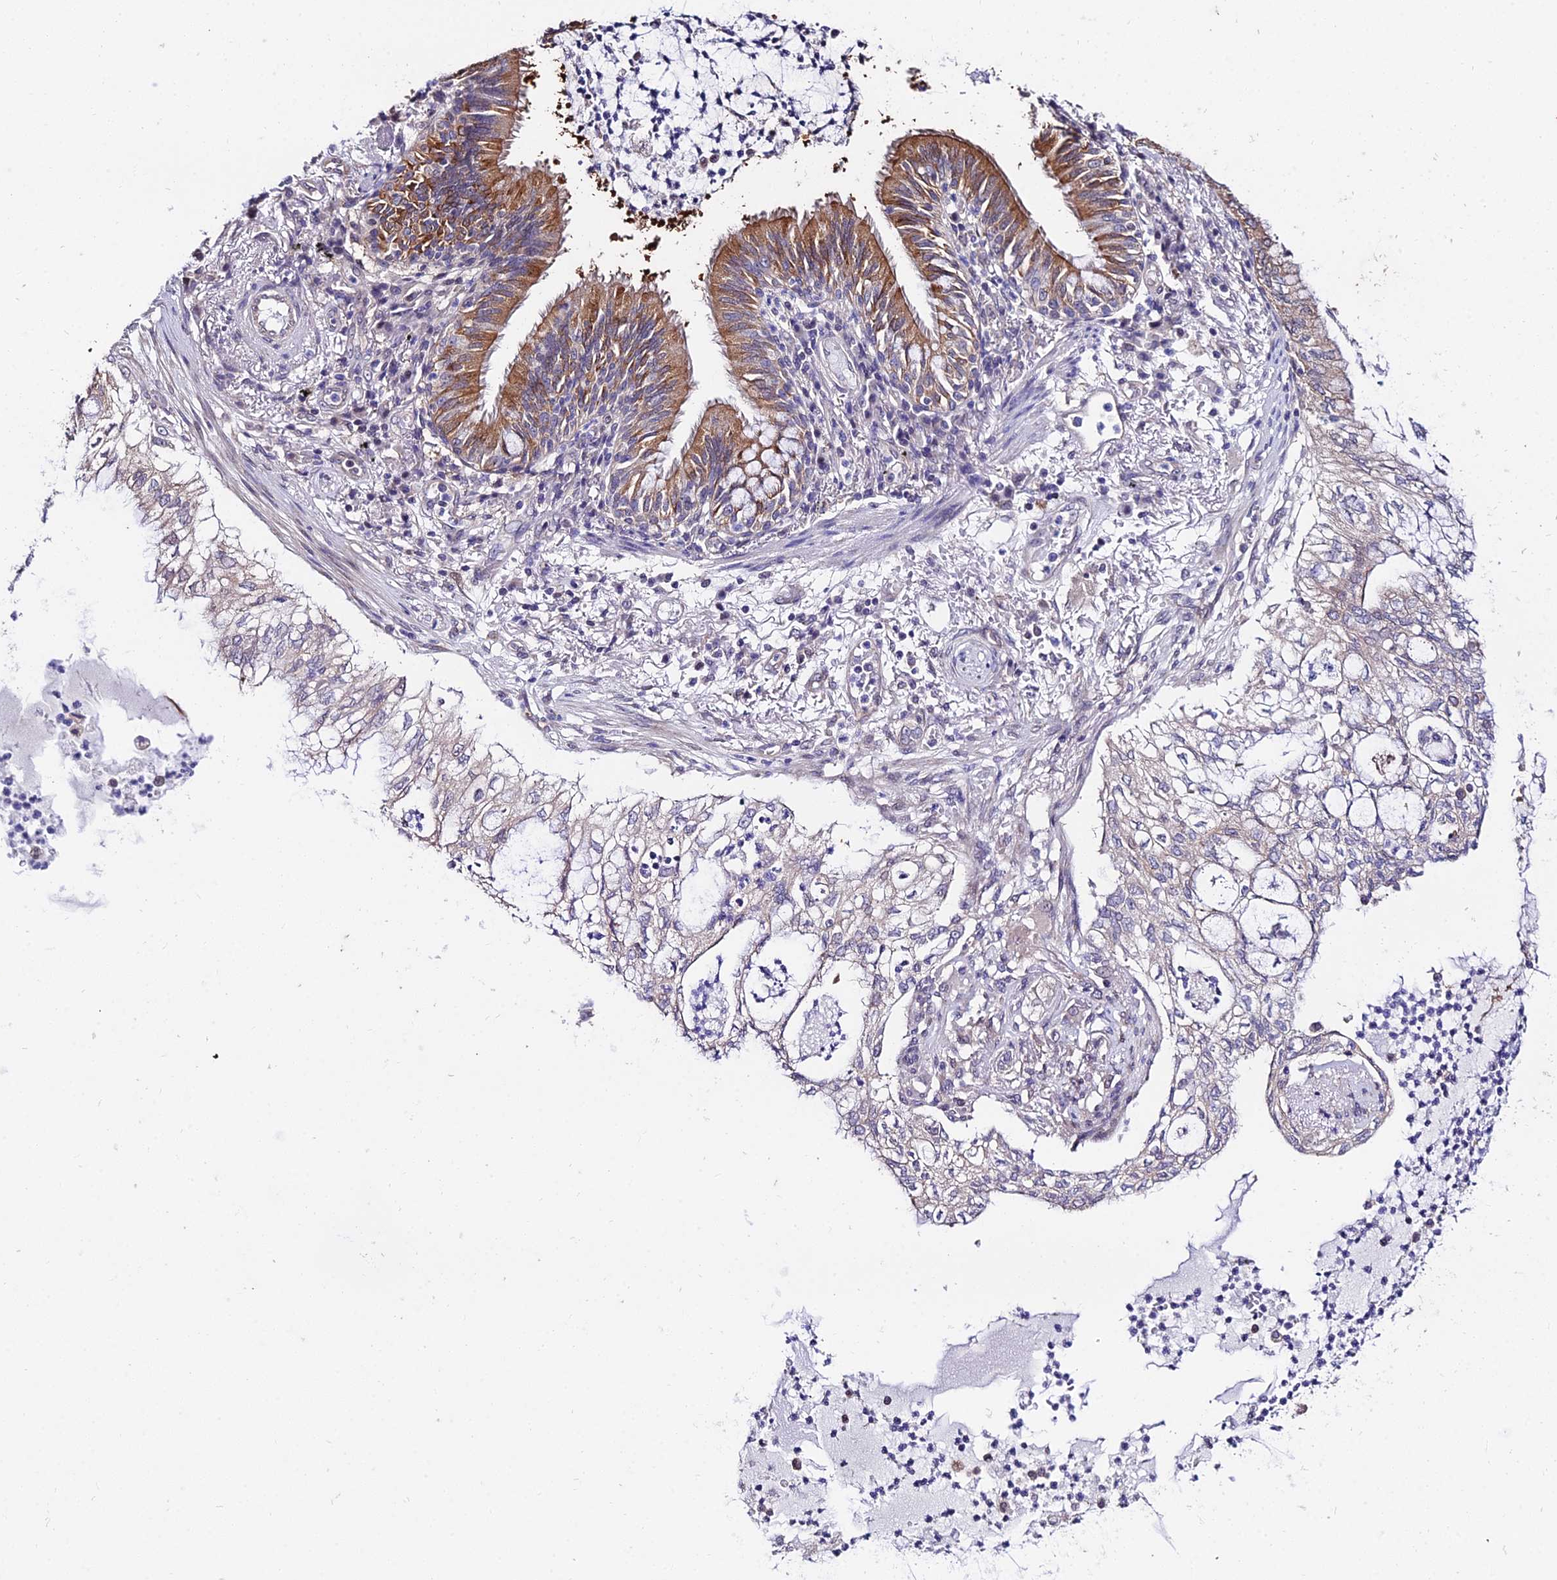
{"staining": {"intensity": "weak", "quantity": "25%-75%", "location": "cytoplasmic/membranous"}, "tissue": "lung cancer", "cell_type": "Tumor cells", "image_type": "cancer", "snomed": [{"axis": "morphology", "description": "Adenocarcinoma, NOS"}, {"axis": "topography", "description": "Lung"}], "caption": "Immunohistochemical staining of human adenocarcinoma (lung) reveals low levels of weak cytoplasmic/membranous positivity in approximately 25%-75% of tumor cells.", "gene": "INPP4A", "patient": {"sex": "female", "age": 70}}